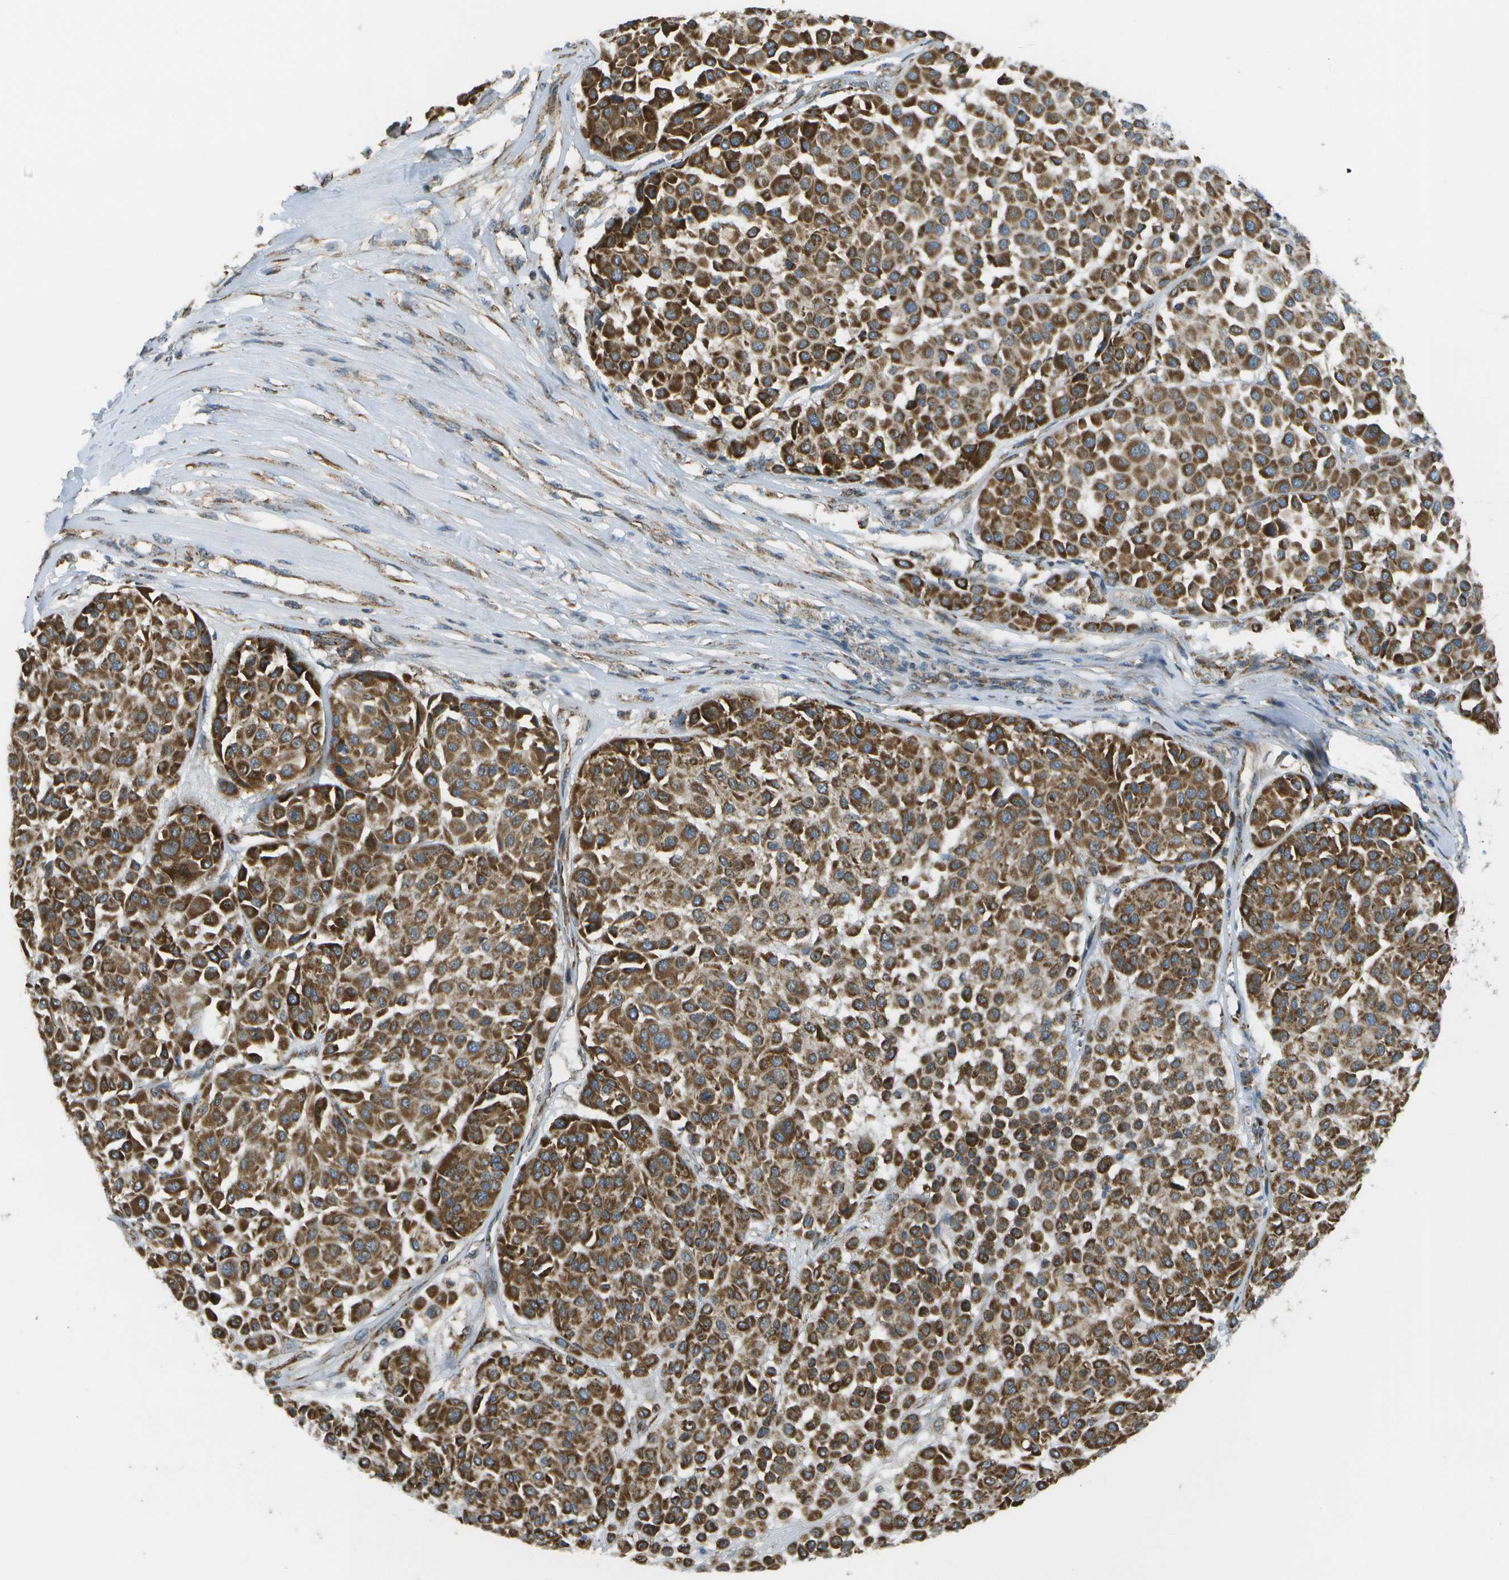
{"staining": {"intensity": "moderate", "quantity": ">75%", "location": "cytoplasmic/membranous"}, "tissue": "melanoma", "cell_type": "Tumor cells", "image_type": "cancer", "snomed": [{"axis": "morphology", "description": "Malignant melanoma, Metastatic site"}, {"axis": "topography", "description": "Soft tissue"}], "caption": "Malignant melanoma (metastatic site) was stained to show a protein in brown. There is medium levels of moderate cytoplasmic/membranous staining in approximately >75% of tumor cells. Ihc stains the protein of interest in brown and the nuclei are stained blue.", "gene": "NRK", "patient": {"sex": "male", "age": 41}}